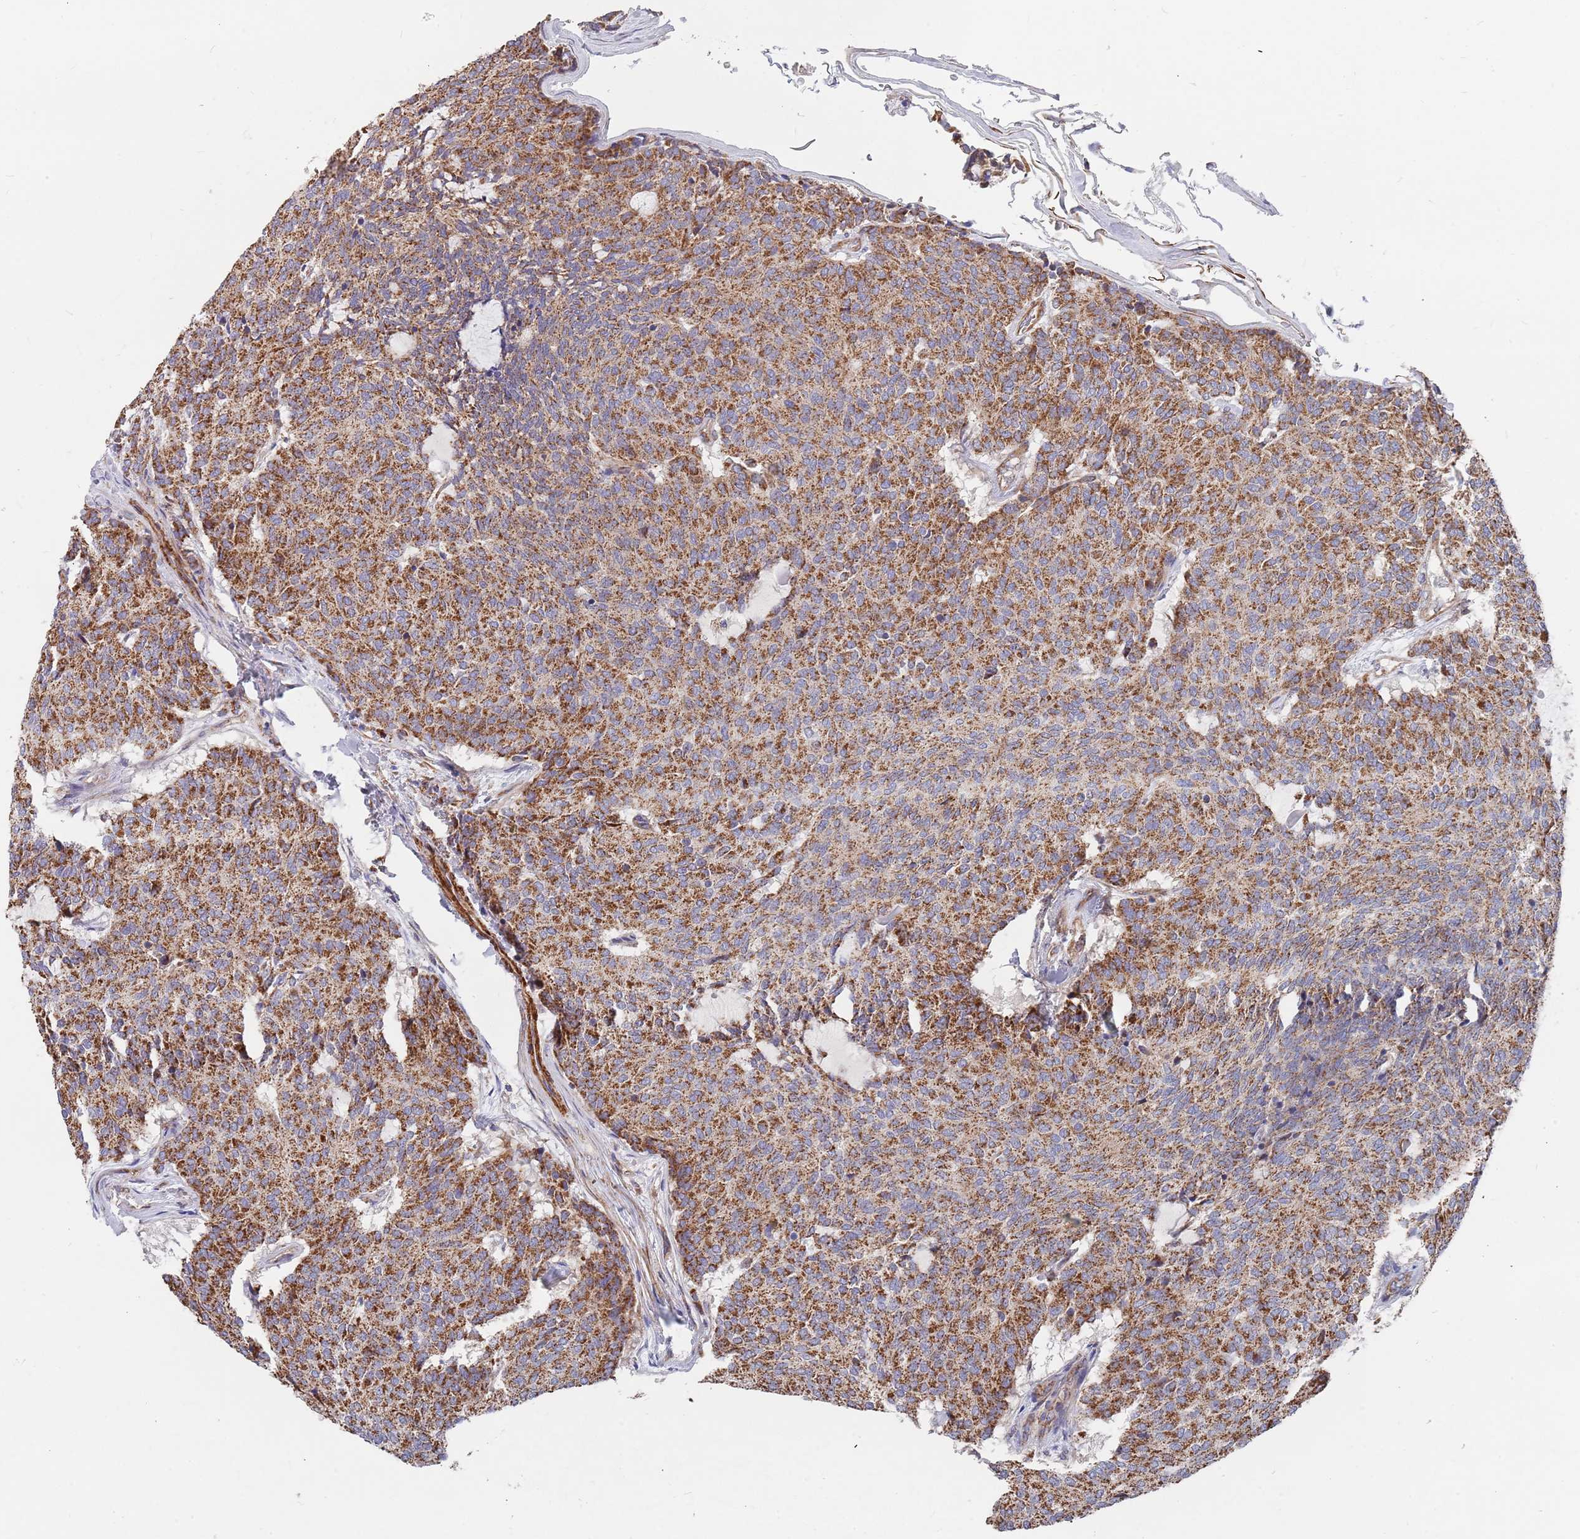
{"staining": {"intensity": "moderate", "quantity": ">75%", "location": "cytoplasmic/membranous"}, "tissue": "carcinoid", "cell_type": "Tumor cells", "image_type": "cancer", "snomed": [{"axis": "morphology", "description": "Carcinoid, malignant, NOS"}, {"axis": "topography", "description": "Pancreas"}], "caption": "Approximately >75% of tumor cells in carcinoid show moderate cytoplasmic/membranous protein staining as visualized by brown immunohistochemical staining.", "gene": "WDFY3", "patient": {"sex": "female", "age": 54}}